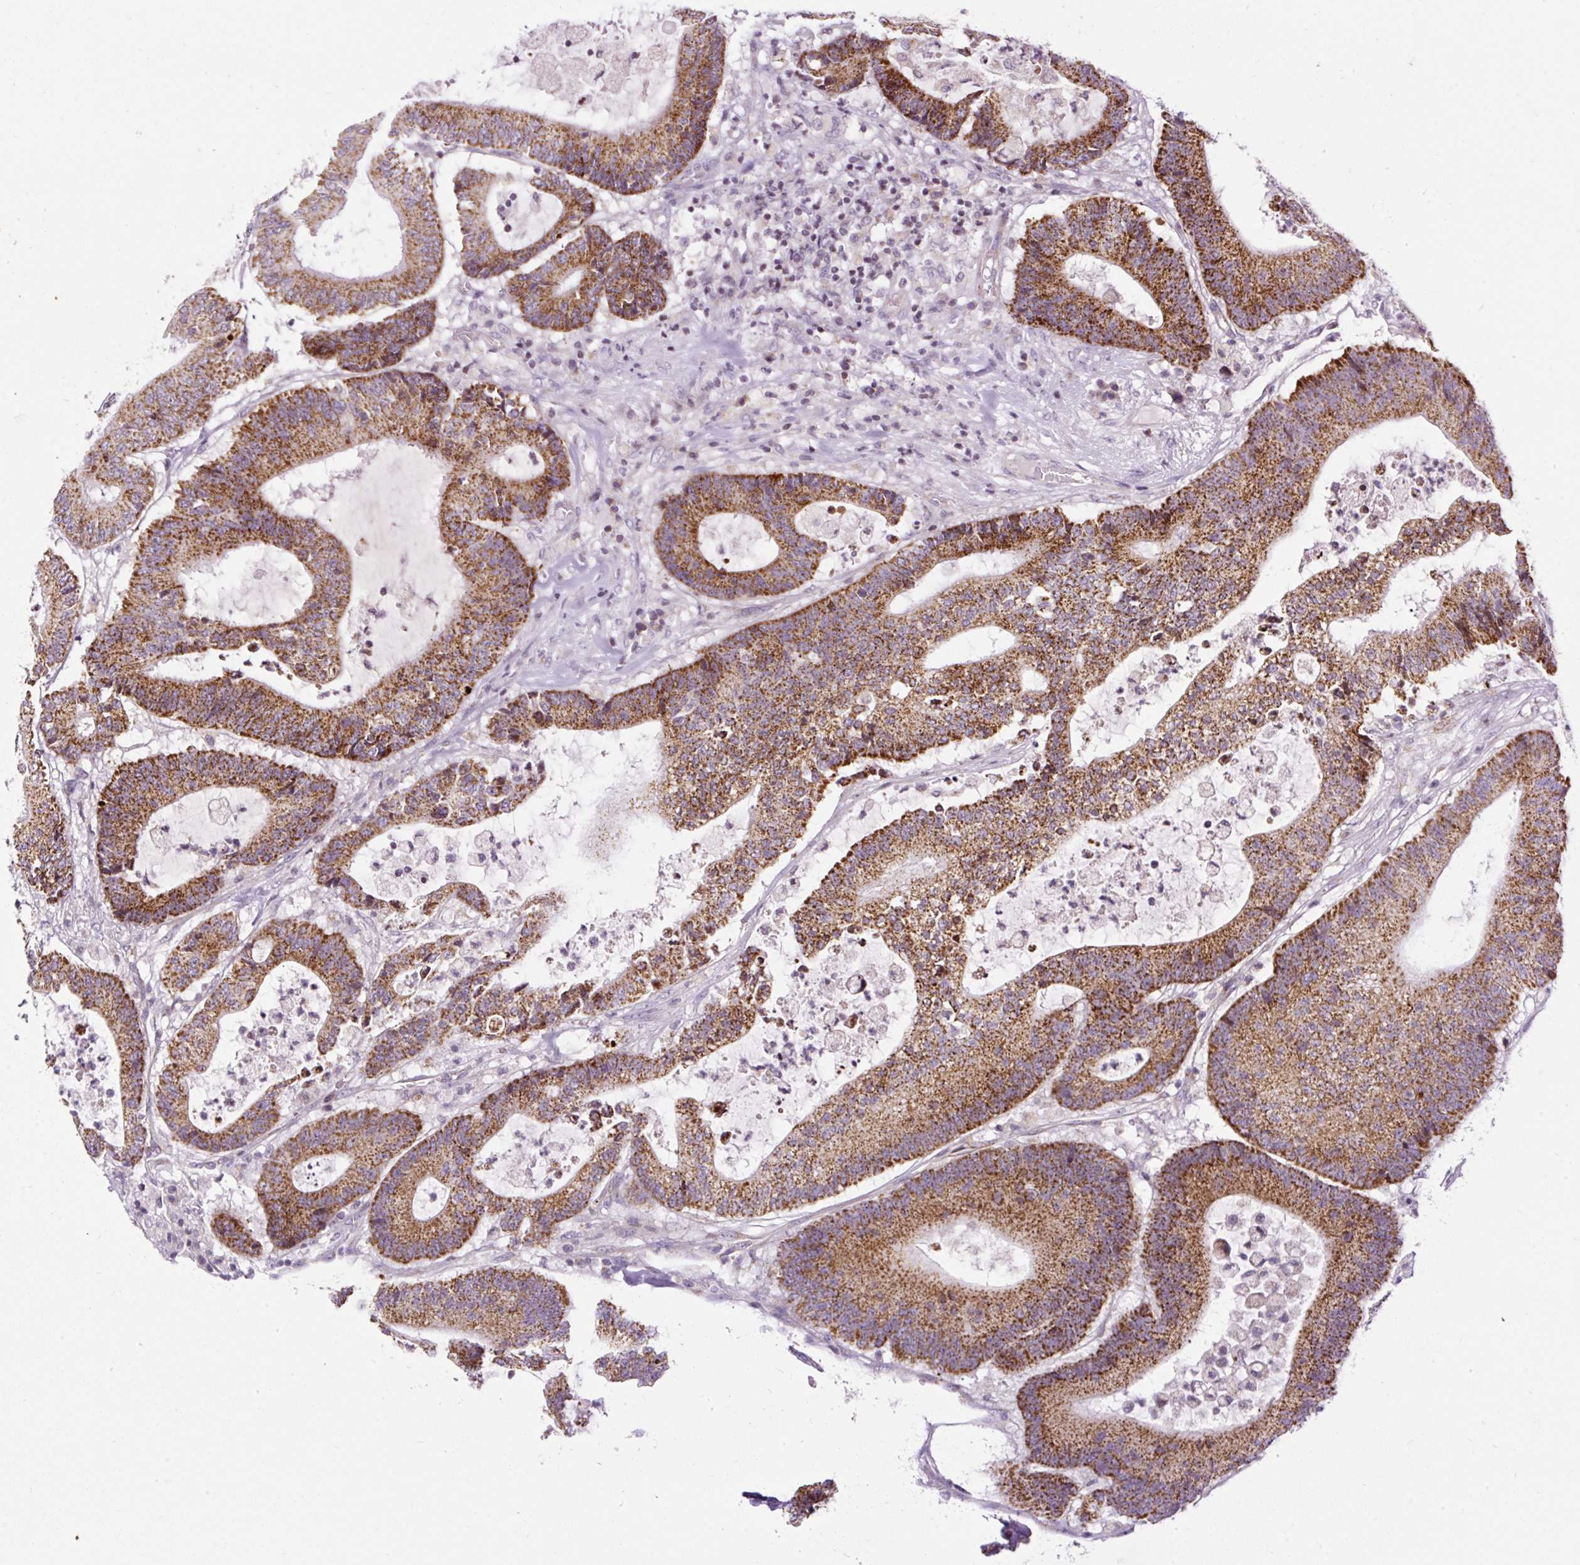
{"staining": {"intensity": "strong", "quantity": ">75%", "location": "cytoplasmic/membranous"}, "tissue": "colorectal cancer", "cell_type": "Tumor cells", "image_type": "cancer", "snomed": [{"axis": "morphology", "description": "Adenocarcinoma, NOS"}, {"axis": "topography", "description": "Colon"}], "caption": "High-power microscopy captured an immunohistochemistry image of colorectal cancer, revealing strong cytoplasmic/membranous positivity in about >75% of tumor cells.", "gene": "FMC1", "patient": {"sex": "female", "age": 84}}